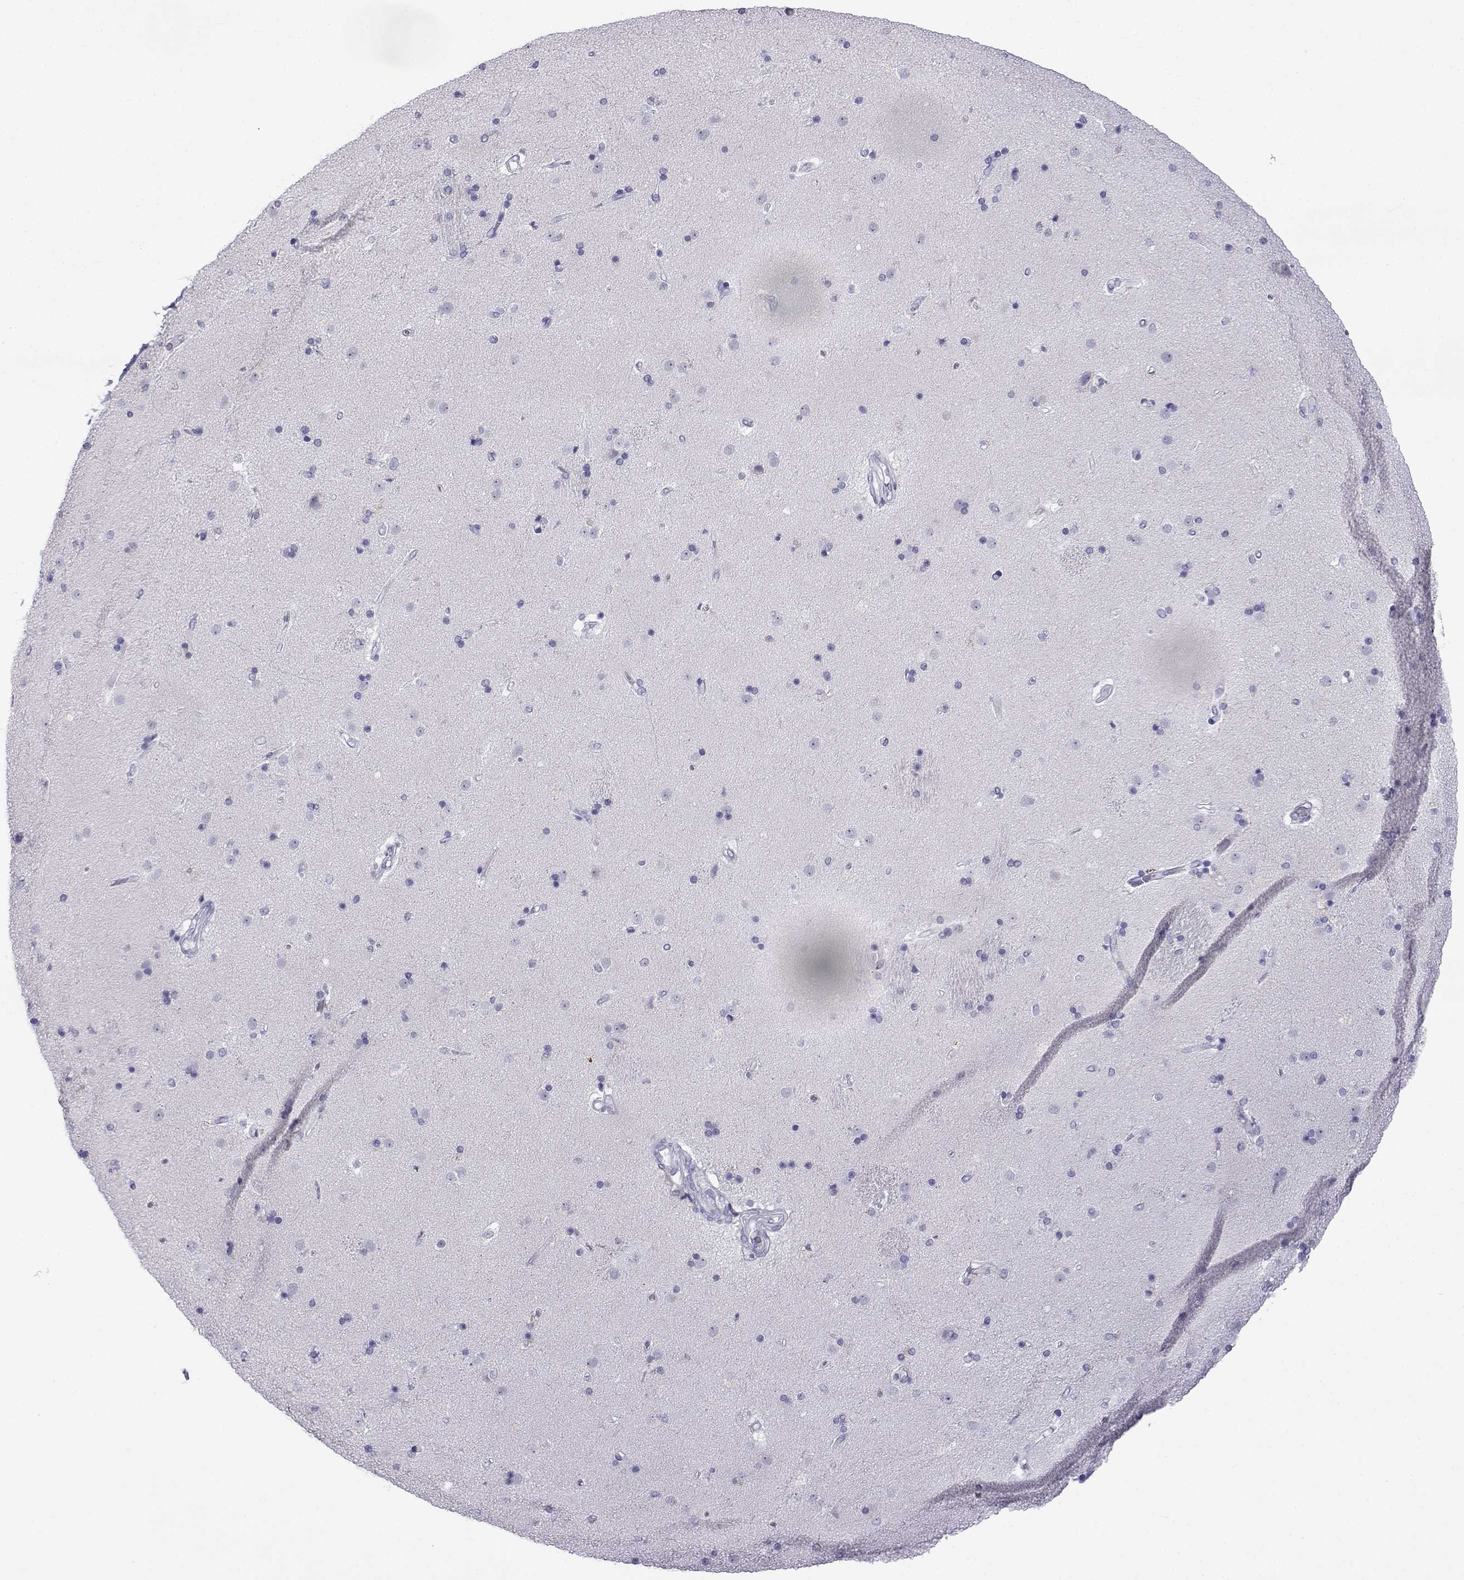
{"staining": {"intensity": "negative", "quantity": "none", "location": "none"}, "tissue": "caudate", "cell_type": "Glial cells", "image_type": "normal", "snomed": [{"axis": "morphology", "description": "Normal tissue, NOS"}, {"axis": "topography", "description": "Lateral ventricle wall"}], "caption": "This micrograph is of unremarkable caudate stained with IHC to label a protein in brown with the nuclei are counter-stained blue. There is no expression in glial cells.", "gene": "ACTL7A", "patient": {"sex": "male", "age": 54}}